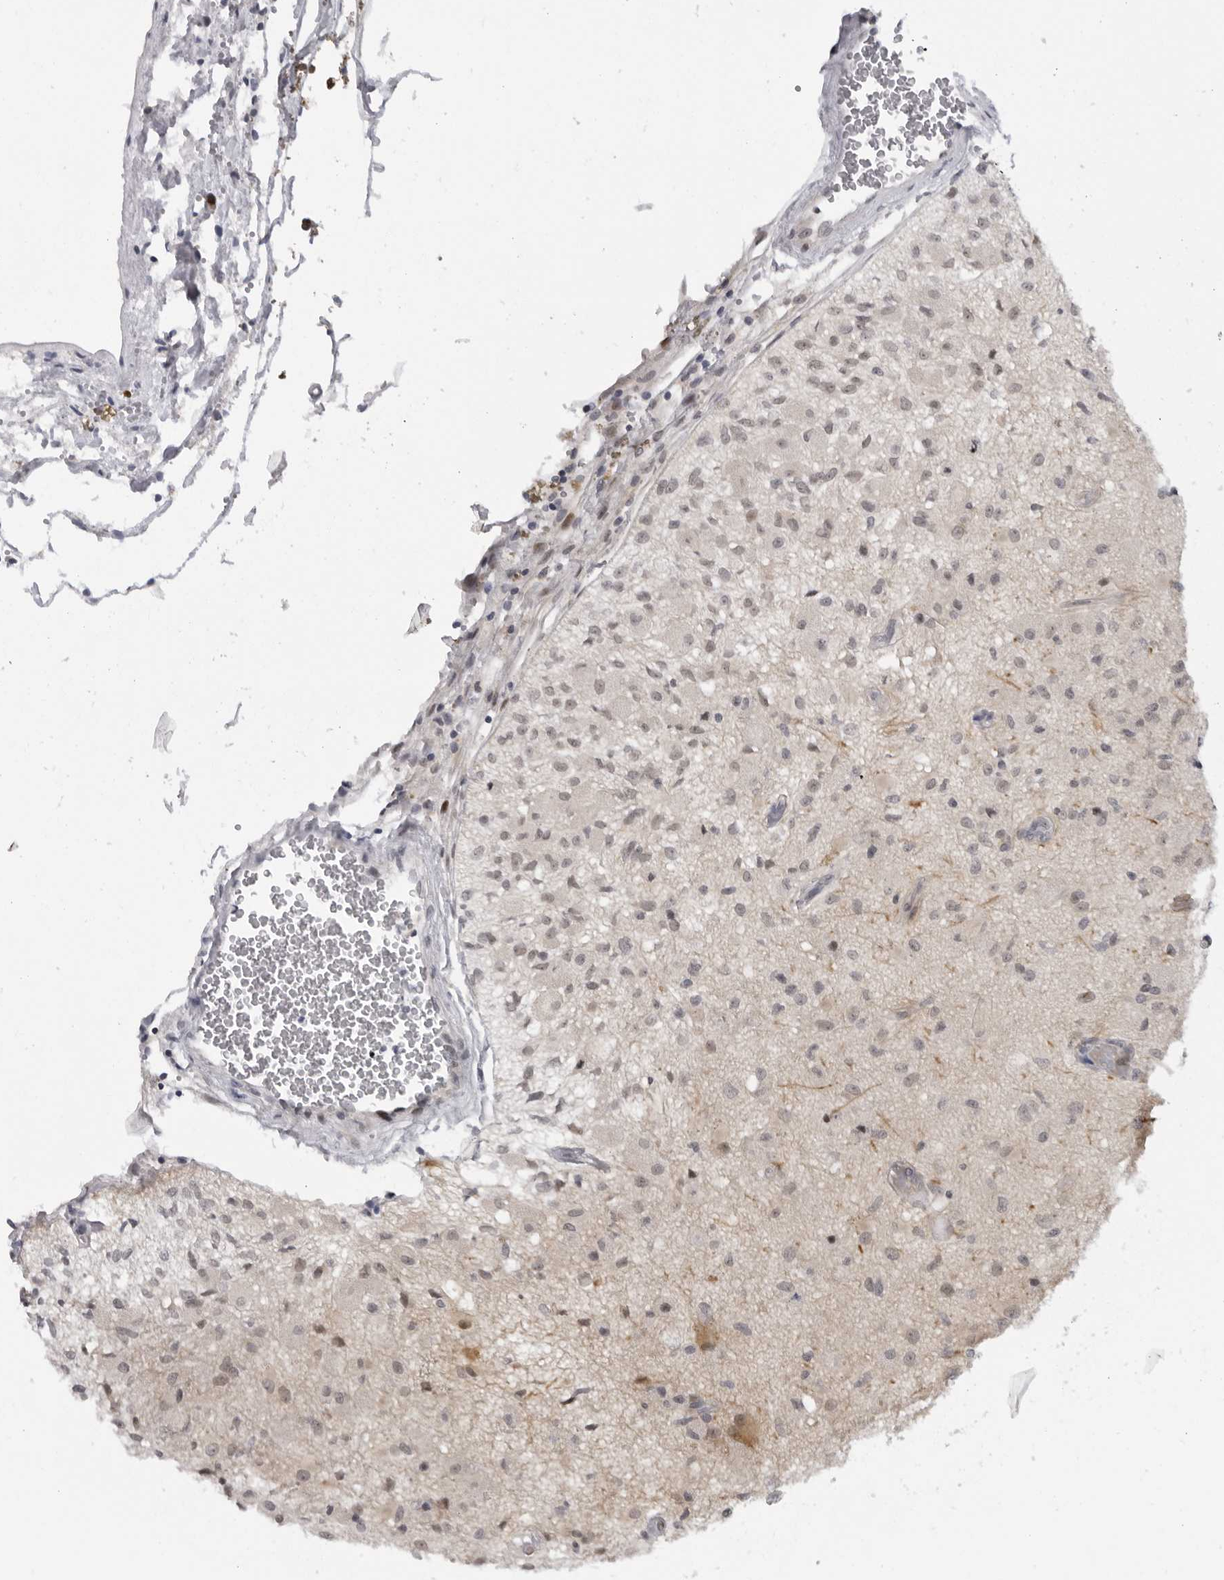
{"staining": {"intensity": "weak", "quantity": "<25%", "location": "nuclear"}, "tissue": "glioma", "cell_type": "Tumor cells", "image_type": "cancer", "snomed": [{"axis": "morphology", "description": "Normal tissue, NOS"}, {"axis": "morphology", "description": "Glioma, malignant, High grade"}, {"axis": "topography", "description": "Cerebral cortex"}], "caption": "This is an immunohistochemistry histopathology image of human malignant high-grade glioma. There is no positivity in tumor cells.", "gene": "ALPK2", "patient": {"sex": "male", "age": 77}}